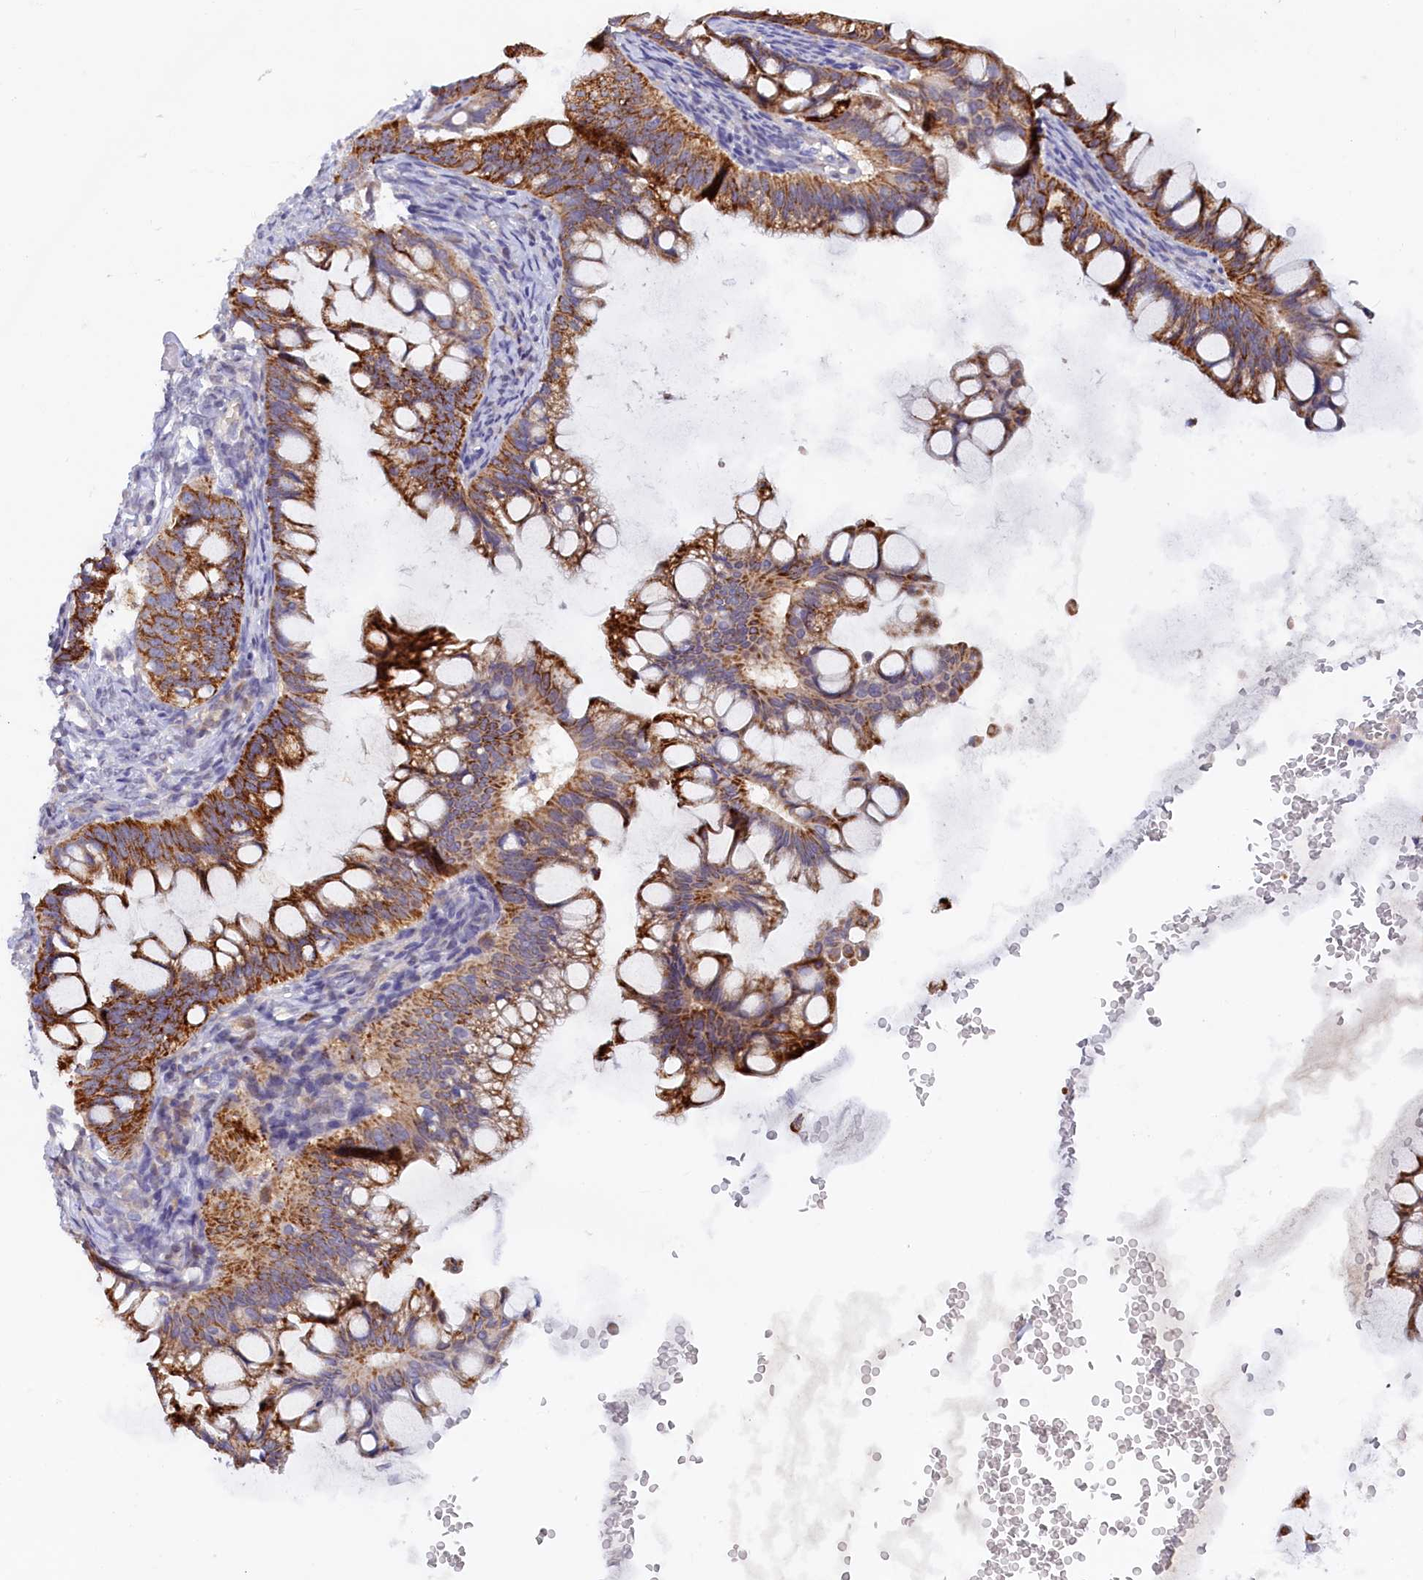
{"staining": {"intensity": "strong", "quantity": ">75%", "location": "cytoplasmic/membranous"}, "tissue": "ovarian cancer", "cell_type": "Tumor cells", "image_type": "cancer", "snomed": [{"axis": "morphology", "description": "Cystadenocarcinoma, mucinous, NOS"}, {"axis": "topography", "description": "Ovary"}], "caption": "Protein expression analysis of human ovarian mucinous cystadenocarcinoma reveals strong cytoplasmic/membranous expression in about >75% of tumor cells. (Stains: DAB (3,3'-diaminobenzidine) in brown, nuclei in blue, Microscopy: brightfield microscopy at high magnification).", "gene": "ZSWIM4", "patient": {"sex": "female", "age": 73}}